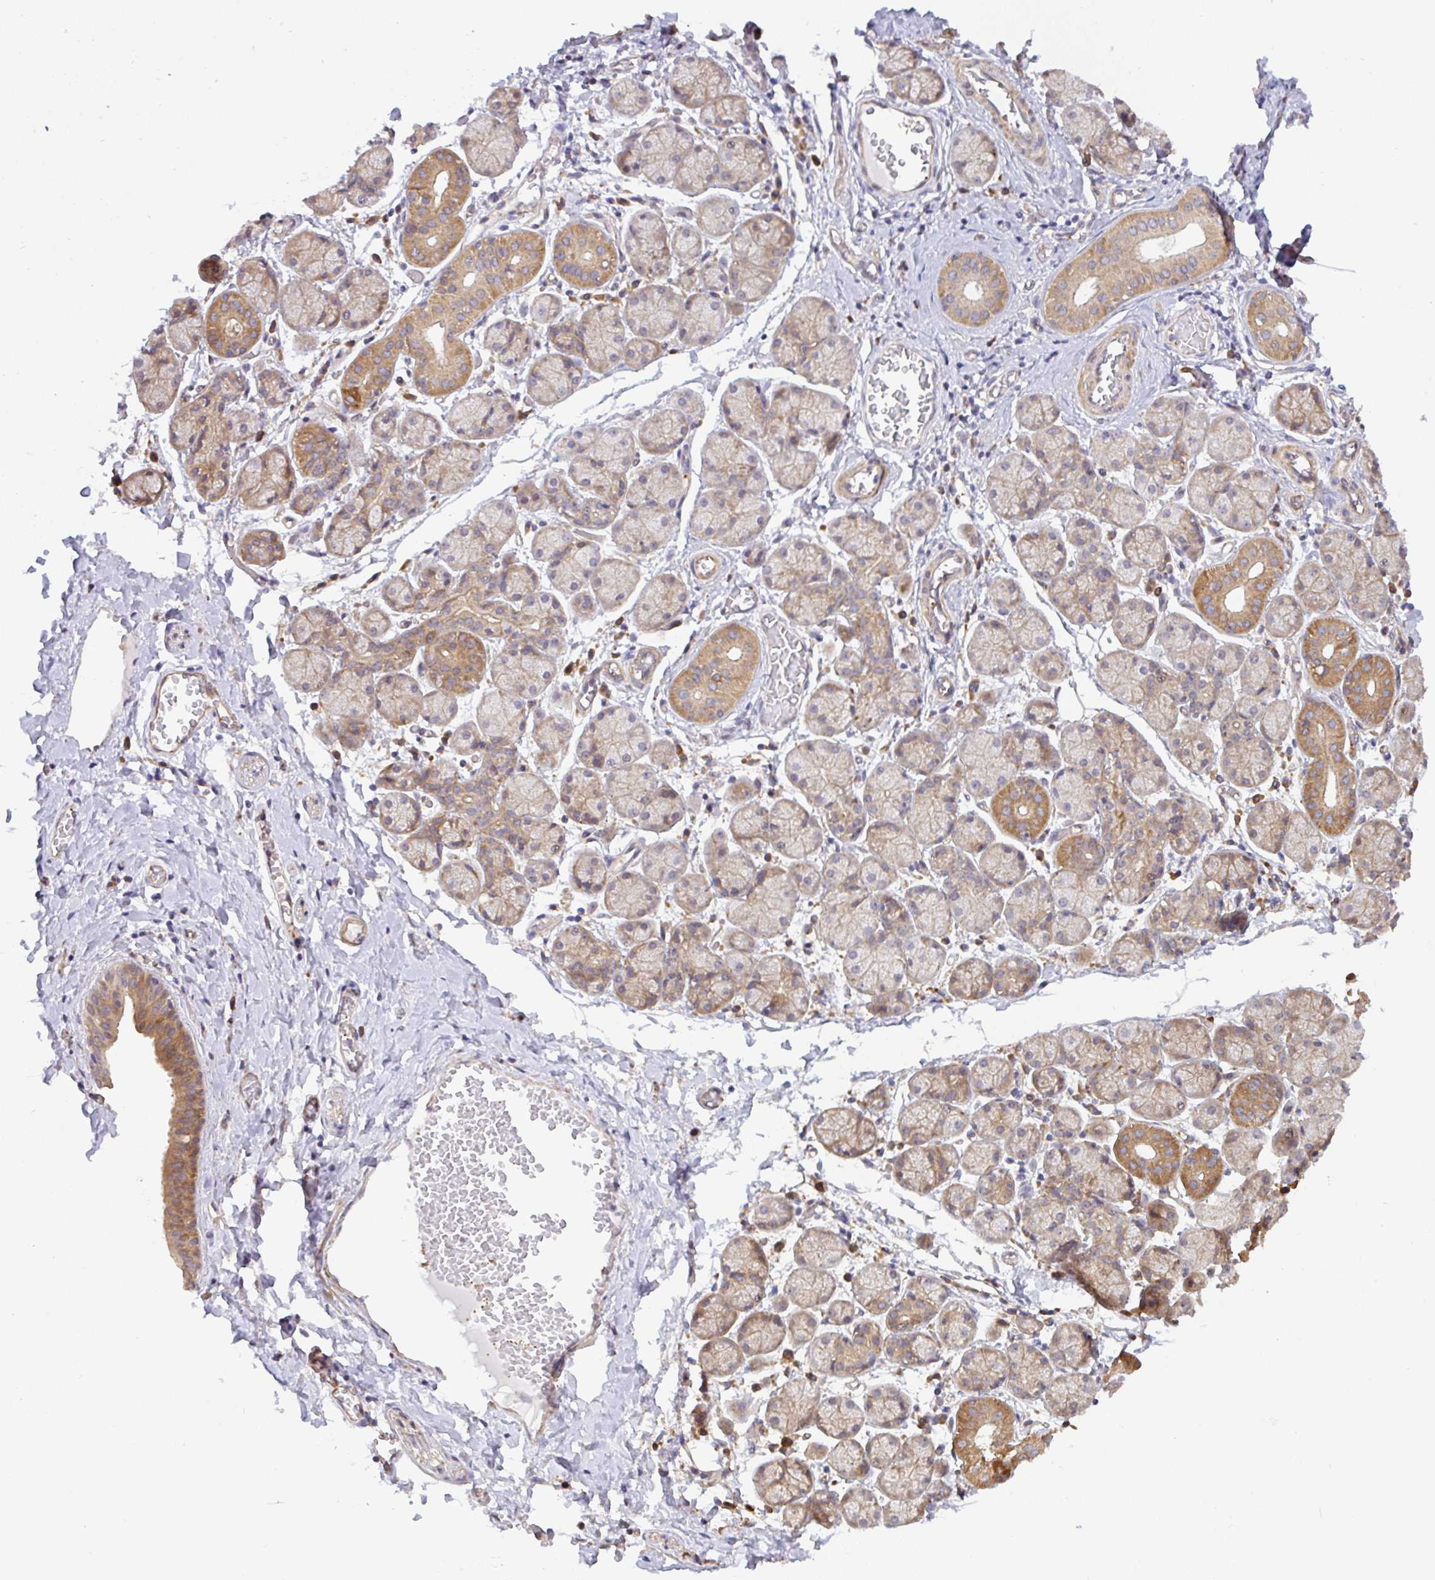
{"staining": {"intensity": "moderate", "quantity": "25%-75%", "location": "cytoplasmic/membranous"}, "tissue": "salivary gland", "cell_type": "Glandular cells", "image_type": "normal", "snomed": [{"axis": "morphology", "description": "Normal tissue, NOS"}, {"axis": "topography", "description": "Salivary gland"}], "caption": "The immunohistochemical stain labels moderate cytoplasmic/membranous positivity in glandular cells of normal salivary gland.", "gene": "DLEU7", "patient": {"sex": "female", "age": 24}}